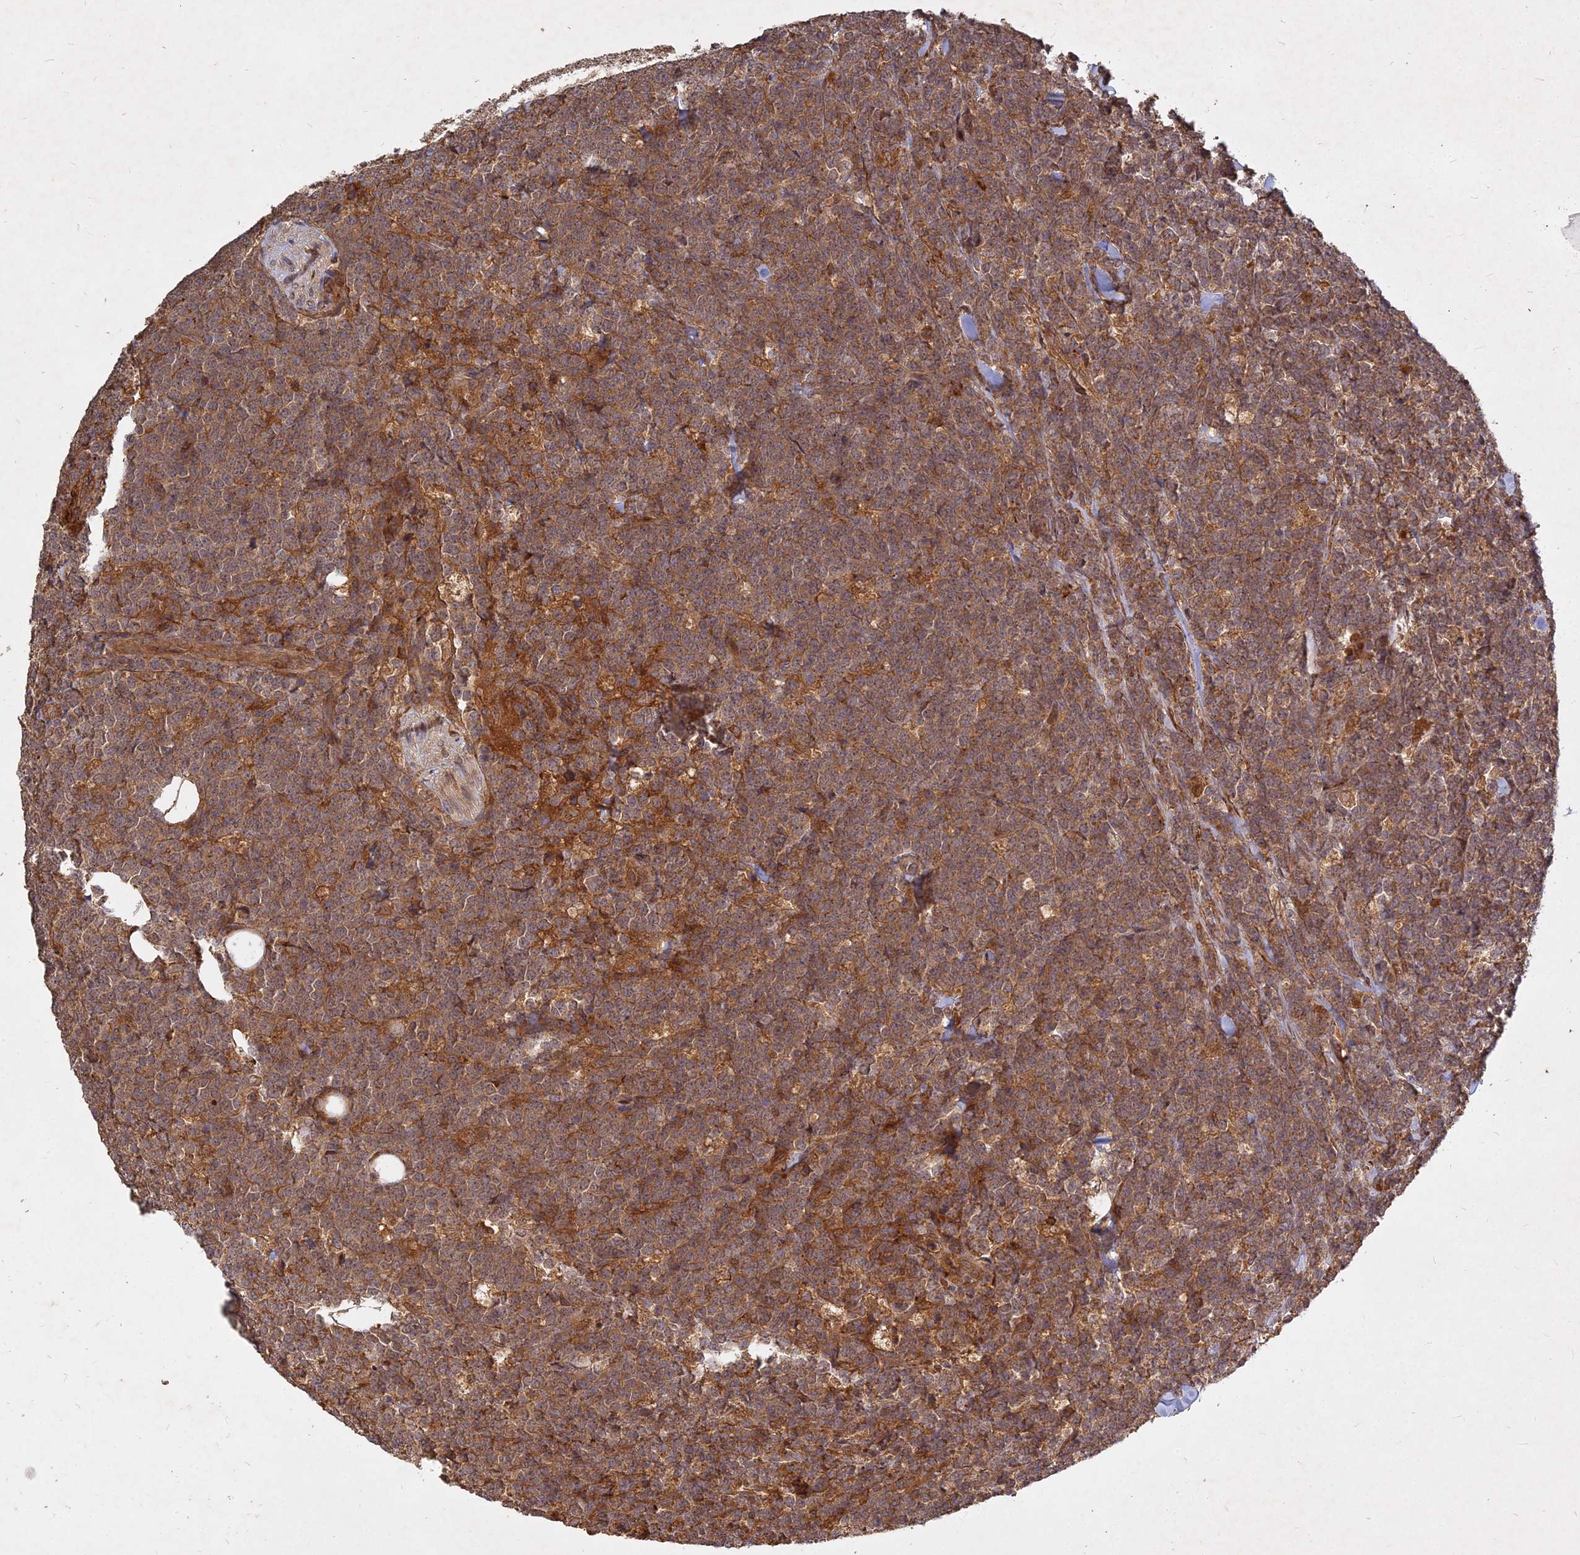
{"staining": {"intensity": "moderate", "quantity": ">75%", "location": "cytoplasmic/membranous"}, "tissue": "lymphoma", "cell_type": "Tumor cells", "image_type": "cancer", "snomed": [{"axis": "morphology", "description": "Malignant lymphoma, non-Hodgkin's type, High grade"}, {"axis": "topography", "description": "Small intestine"}], "caption": "A brown stain shows moderate cytoplasmic/membranous staining of a protein in lymphoma tumor cells.", "gene": "UBE2W", "patient": {"sex": "male", "age": 8}}